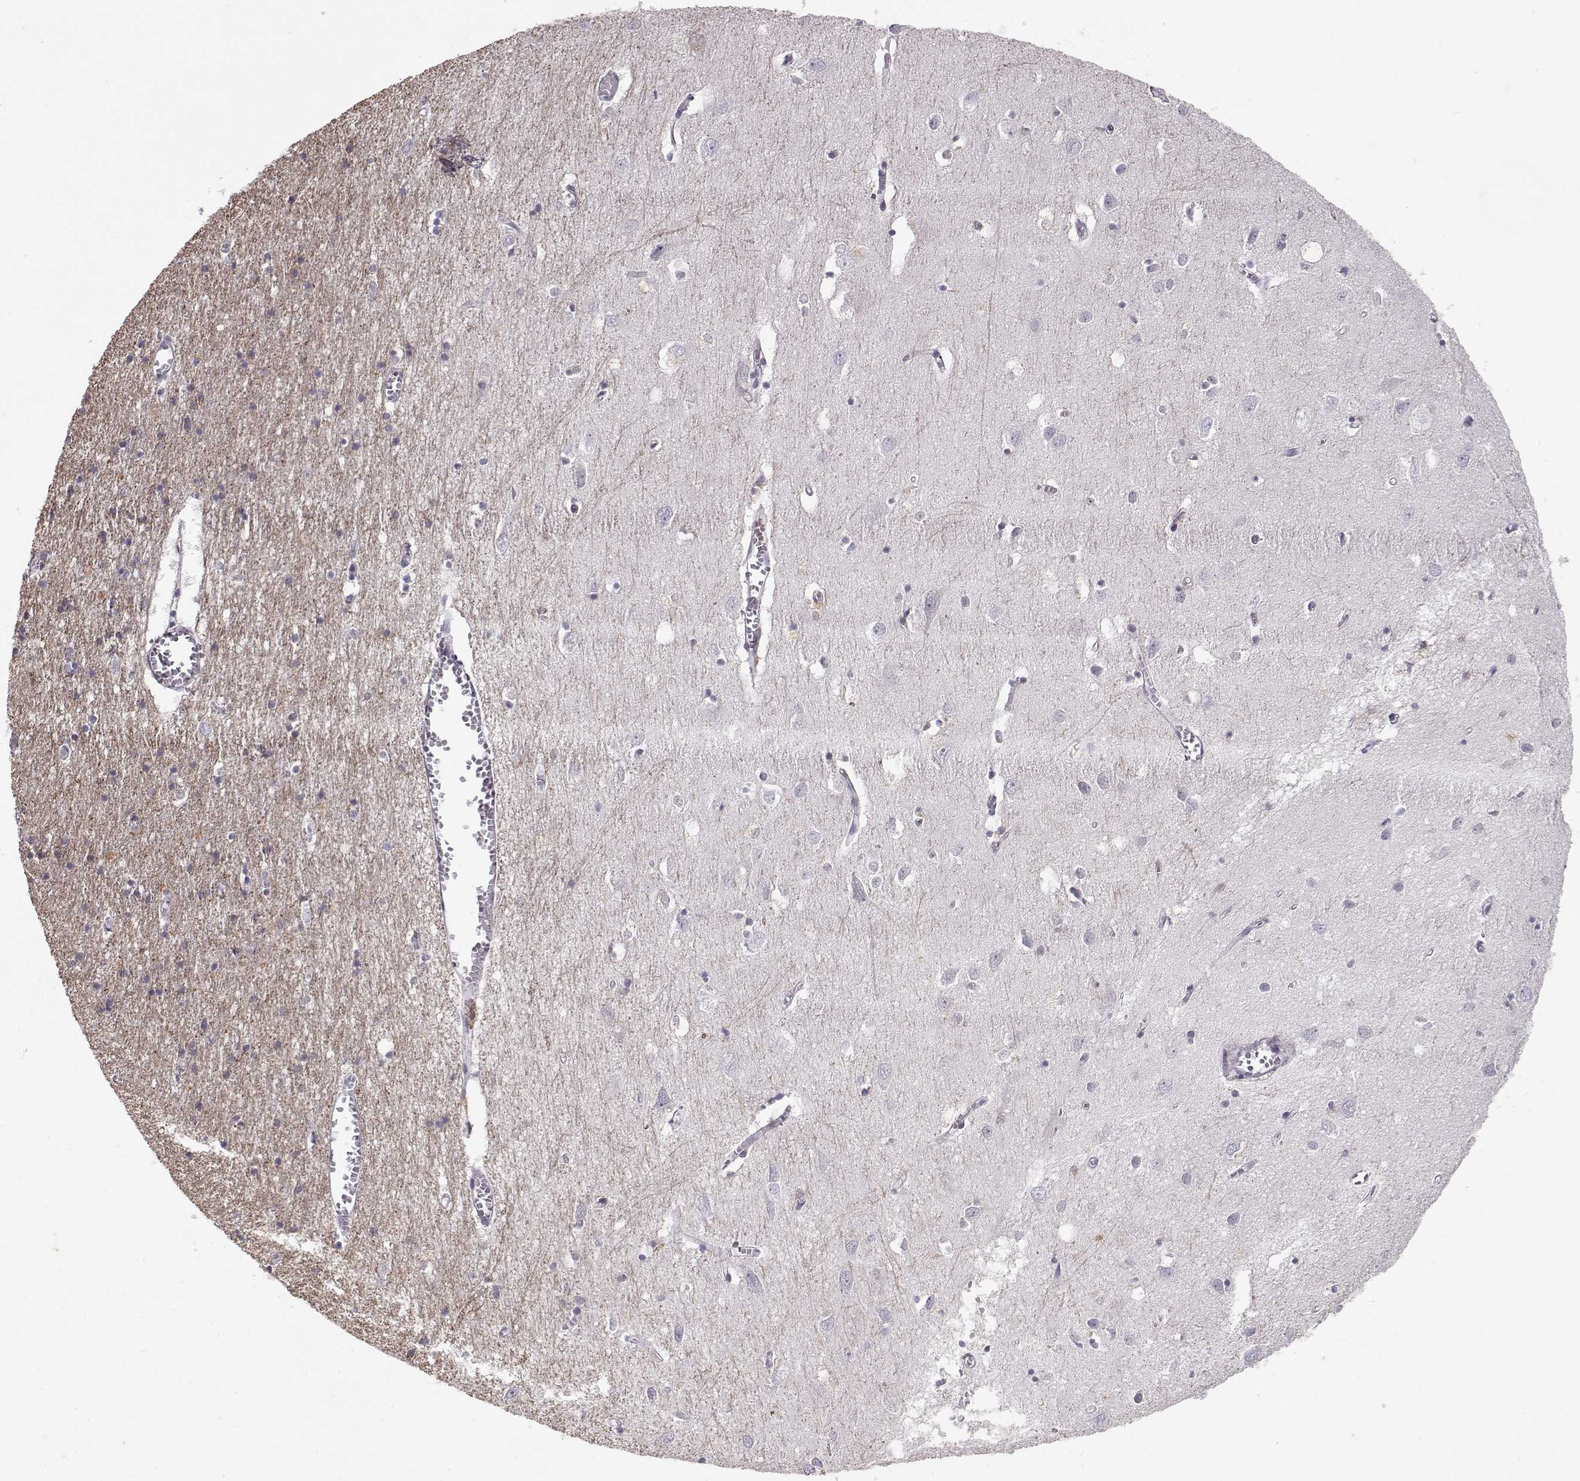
{"staining": {"intensity": "negative", "quantity": "none", "location": "none"}, "tissue": "cerebral cortex", "cell_type": "Endothelial cells", "image_type": "normal", "snomed": [{"axis": "morphology", "description": "Normal tissue, NOS"}, {"axis": "topography", "description": "Cerebral cortex"}], "caption": "Image shows no significant protein expression in endothelial cells of unremarkable cerebral cortex.", "gene": "CDK4", "patient": {"sex": "male", "age": 70}}